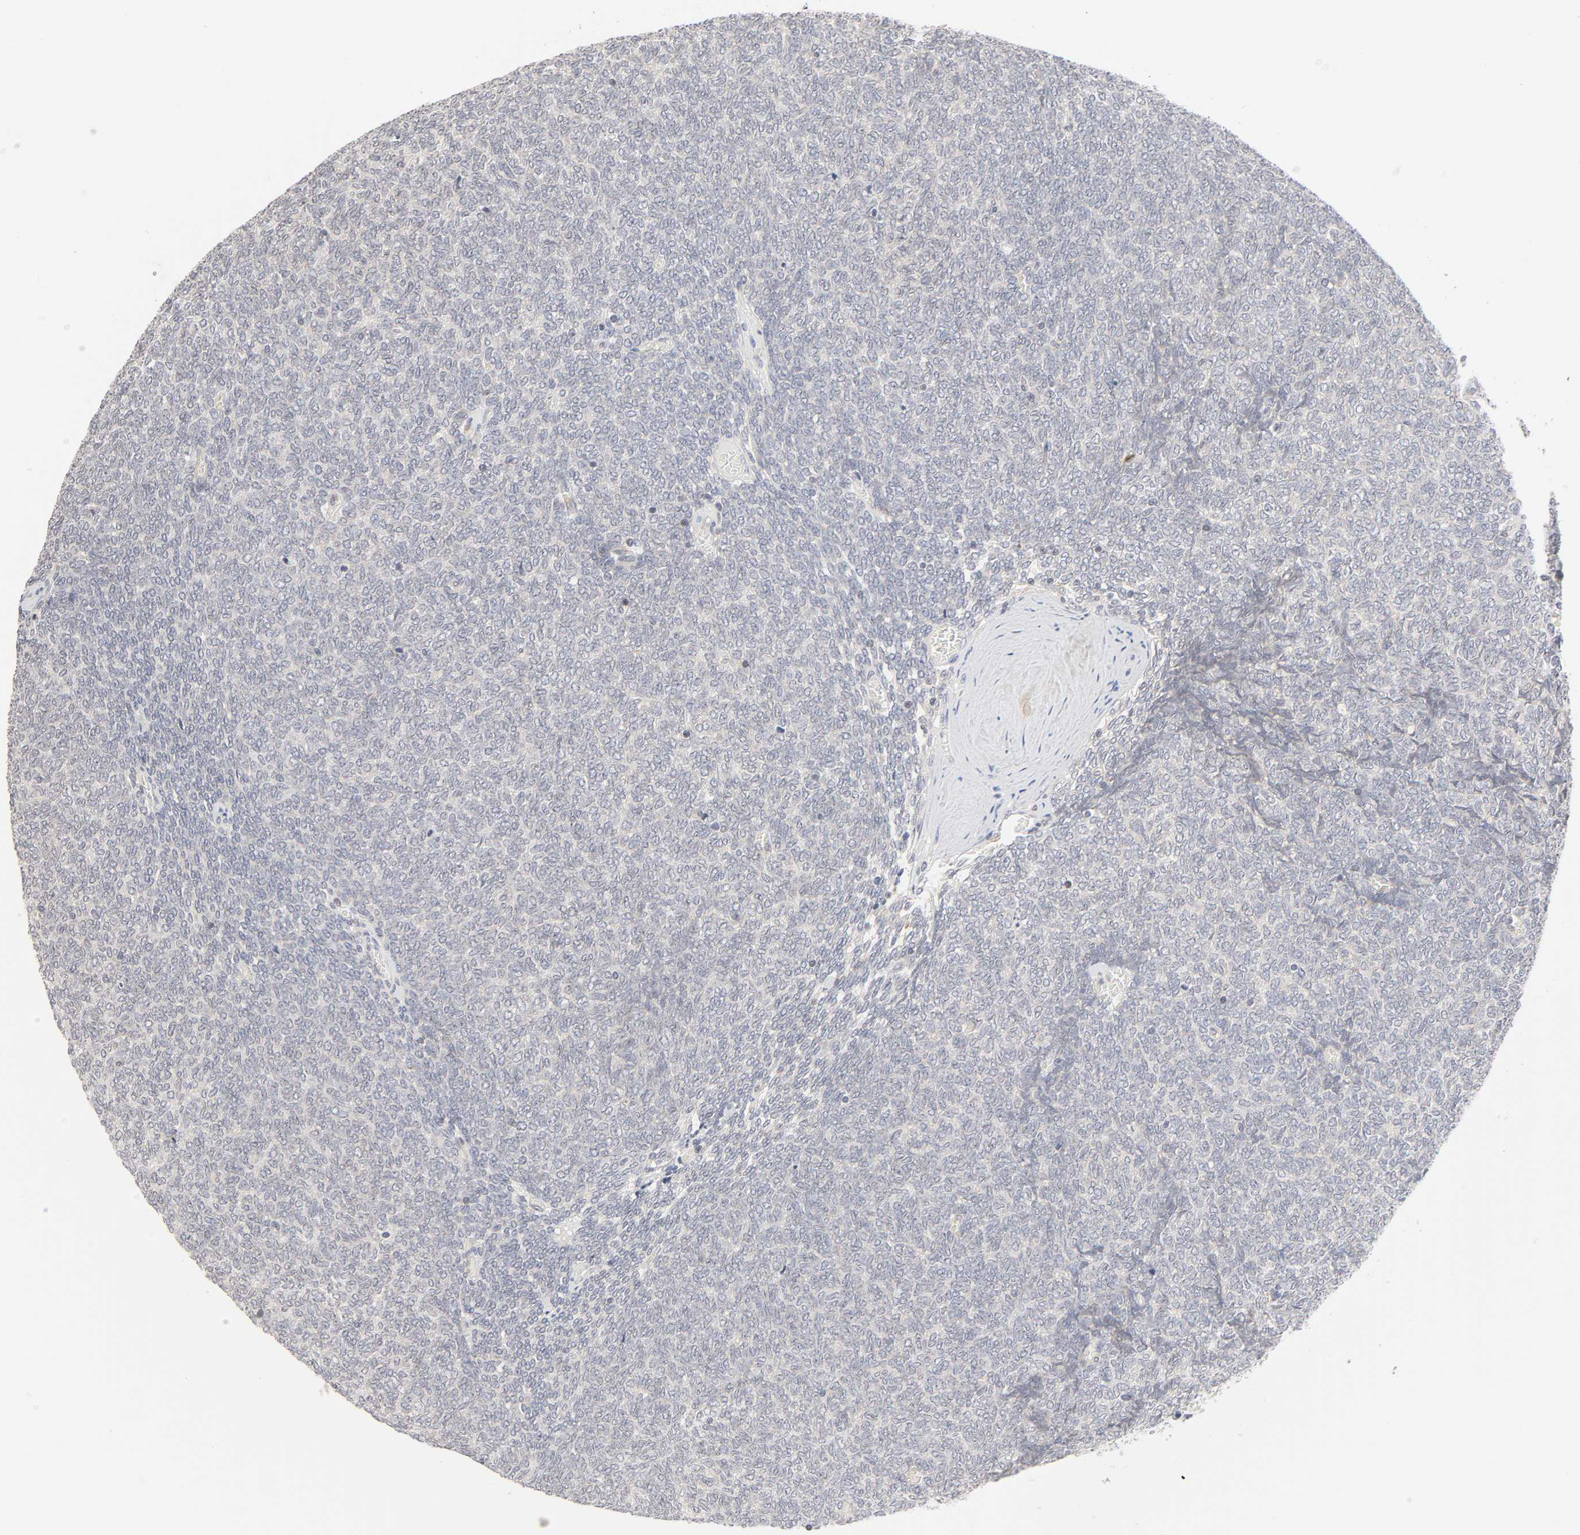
{"staining": {"intensity": "negative", "quantity": "none", "location": "none"}, "tissue": "renal cancer", "cell_type": "Tumor cells", "image_type": "cancer", "snomed": [{"axis": "morphology", "description": "Neoplasm, malignant, NOS"}, {"axis": "topography", "description": "Kidney"}], "caption": "This is an immunohistochemistry (IHC) histopathology image of neoplasm (malignant) (renal). There is no expression in tumor cells.", "gene": "IL4R", "patient": {"sex": "male", "age": 28}}